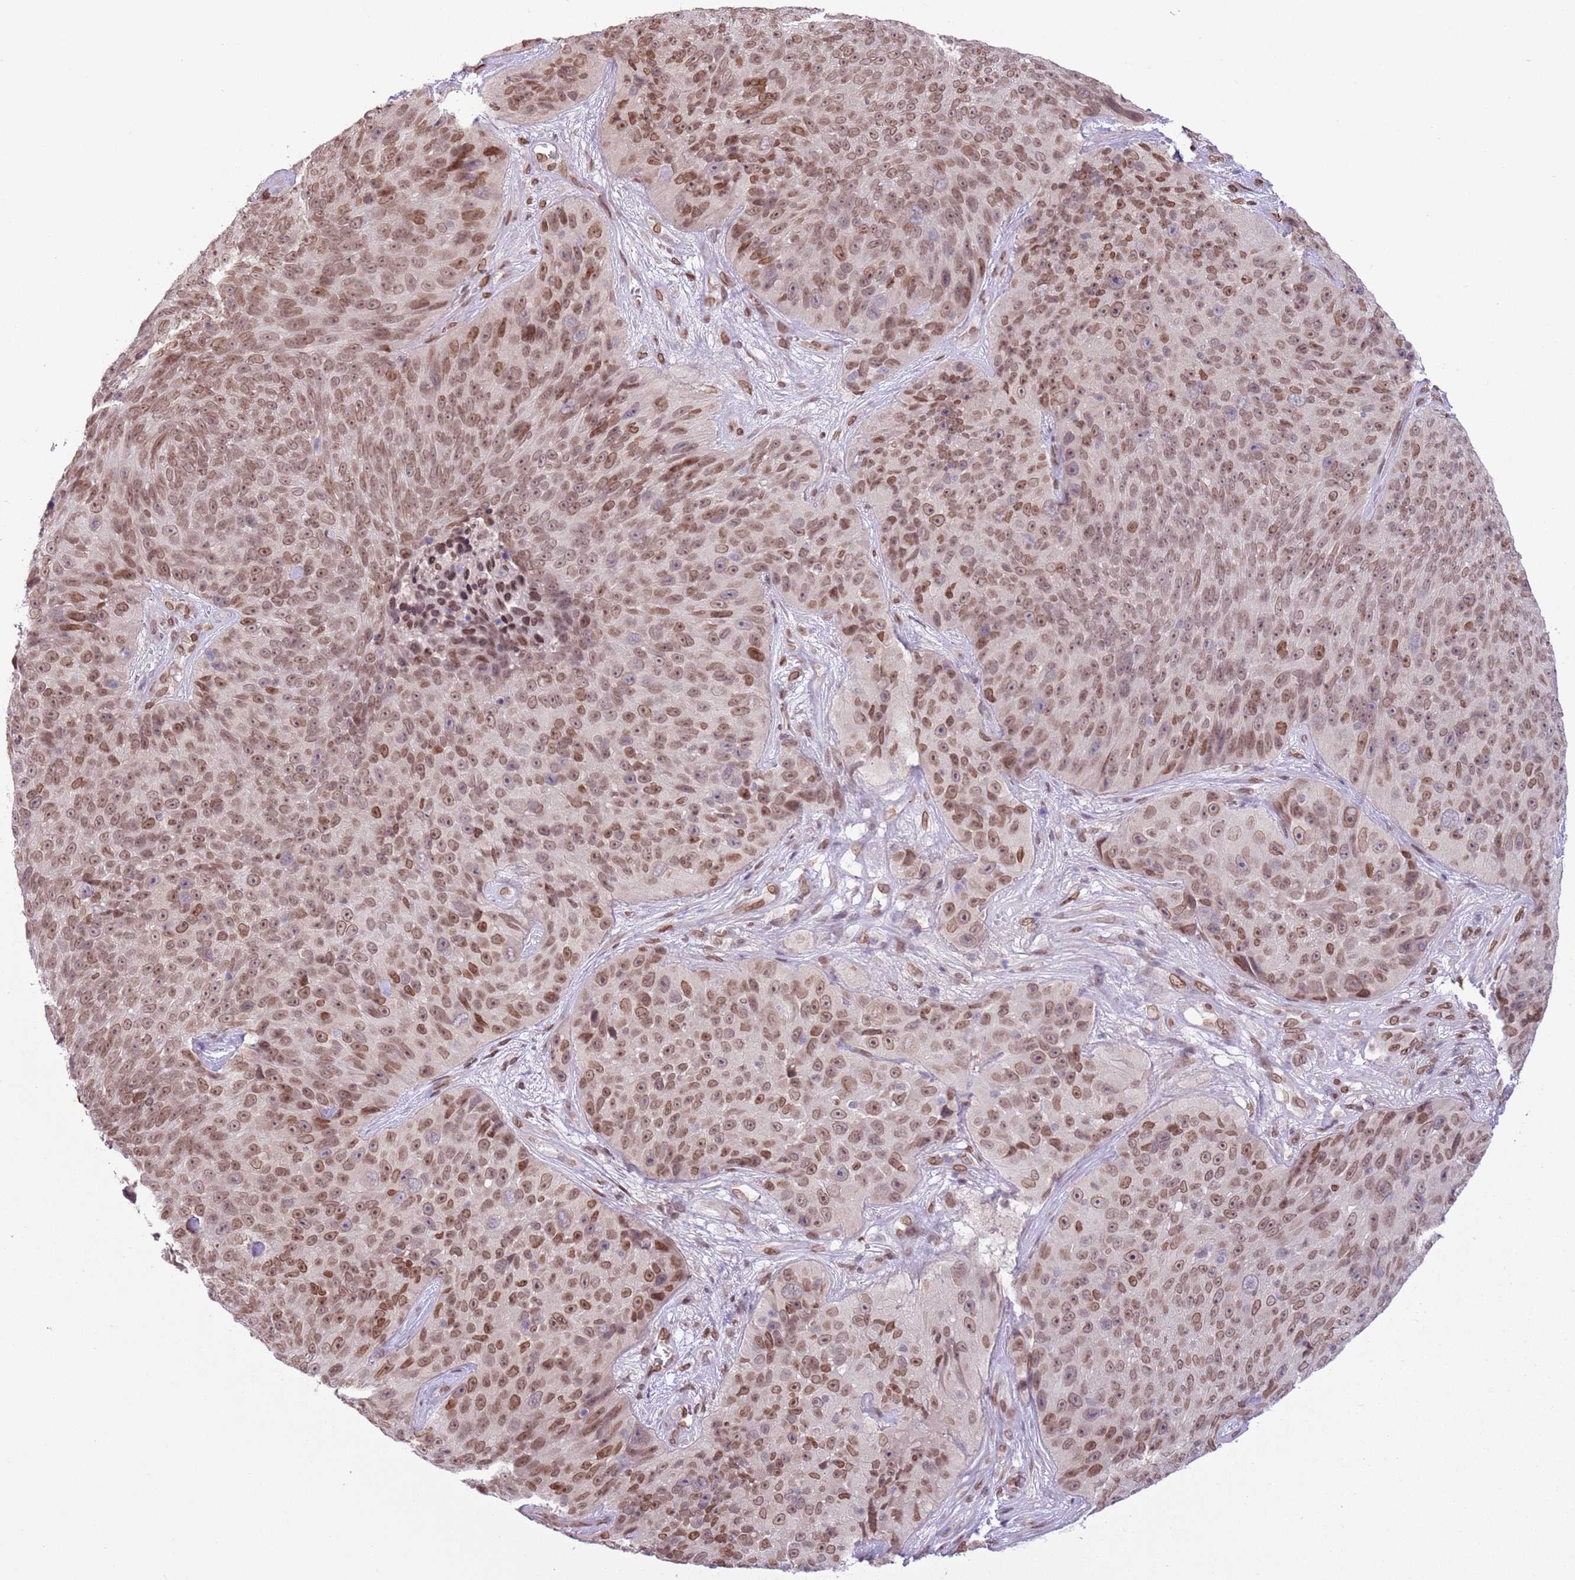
{"staining": {"intensity": "moderate", "quantity": ">75%", "location": "nuclear"}, "tissue": "skin cancer", "cell_type": "Tumor cells", "image_type": "cancer", "snomed": [{"axis": "morphology", "description": "Squamous cell carcinoma, NOS"}, {"axis": "topography", "description": "Skin"}], "caption": "Squamous cell carcinoma (skin) was stained to show a protein in brown. There is medium levels of moderate nuclear staining in approximately >75% of tumor cells. The staining was performed using DAB (3,3'-diaminobenzidine), with brown indicating positive protein expression. Nuclei are stained blue with hematoxylin.", "gene": "ZGLP1", "patient": {"sex": "female", "age": 87}}